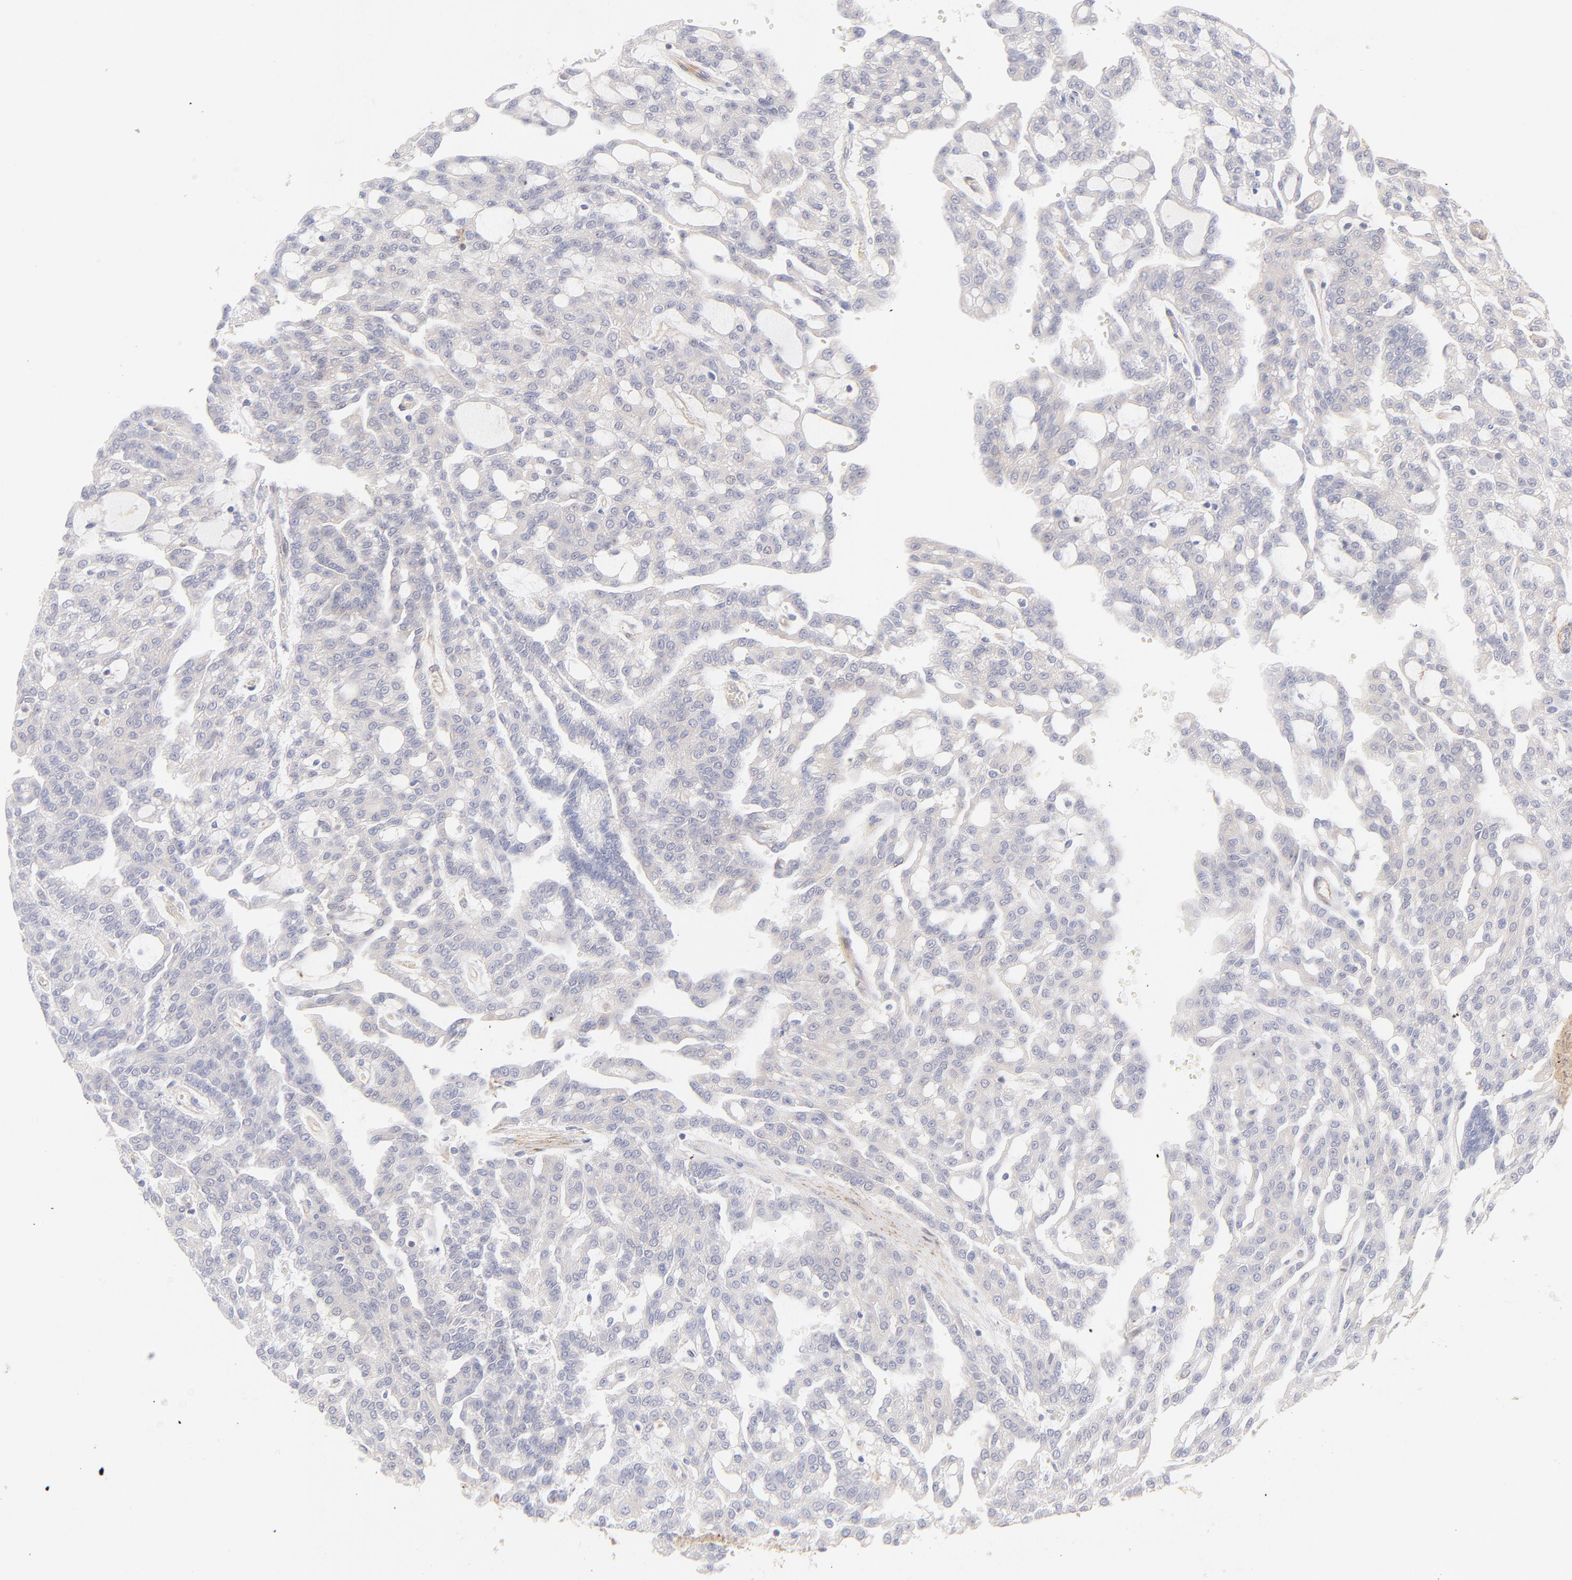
{"staining": {"intensity": "negative", "quantity": "none", "location": "none"}, "tissue": "renal cancer", "cell_type": "Tumor cells", "image_type": "cancer", "snomed": [{"axis": "morphology", "description": "Adenocarcinoma, NOS"}, {"axis": "topography", "description": "Kidney"}], "caption": "Immunohistochemical staining of human renal adenocarcinoma shows no significant positivity in tumor cells.", "gene": "LDLRAP1", "patient": {"sex": "male", "age": 63}}